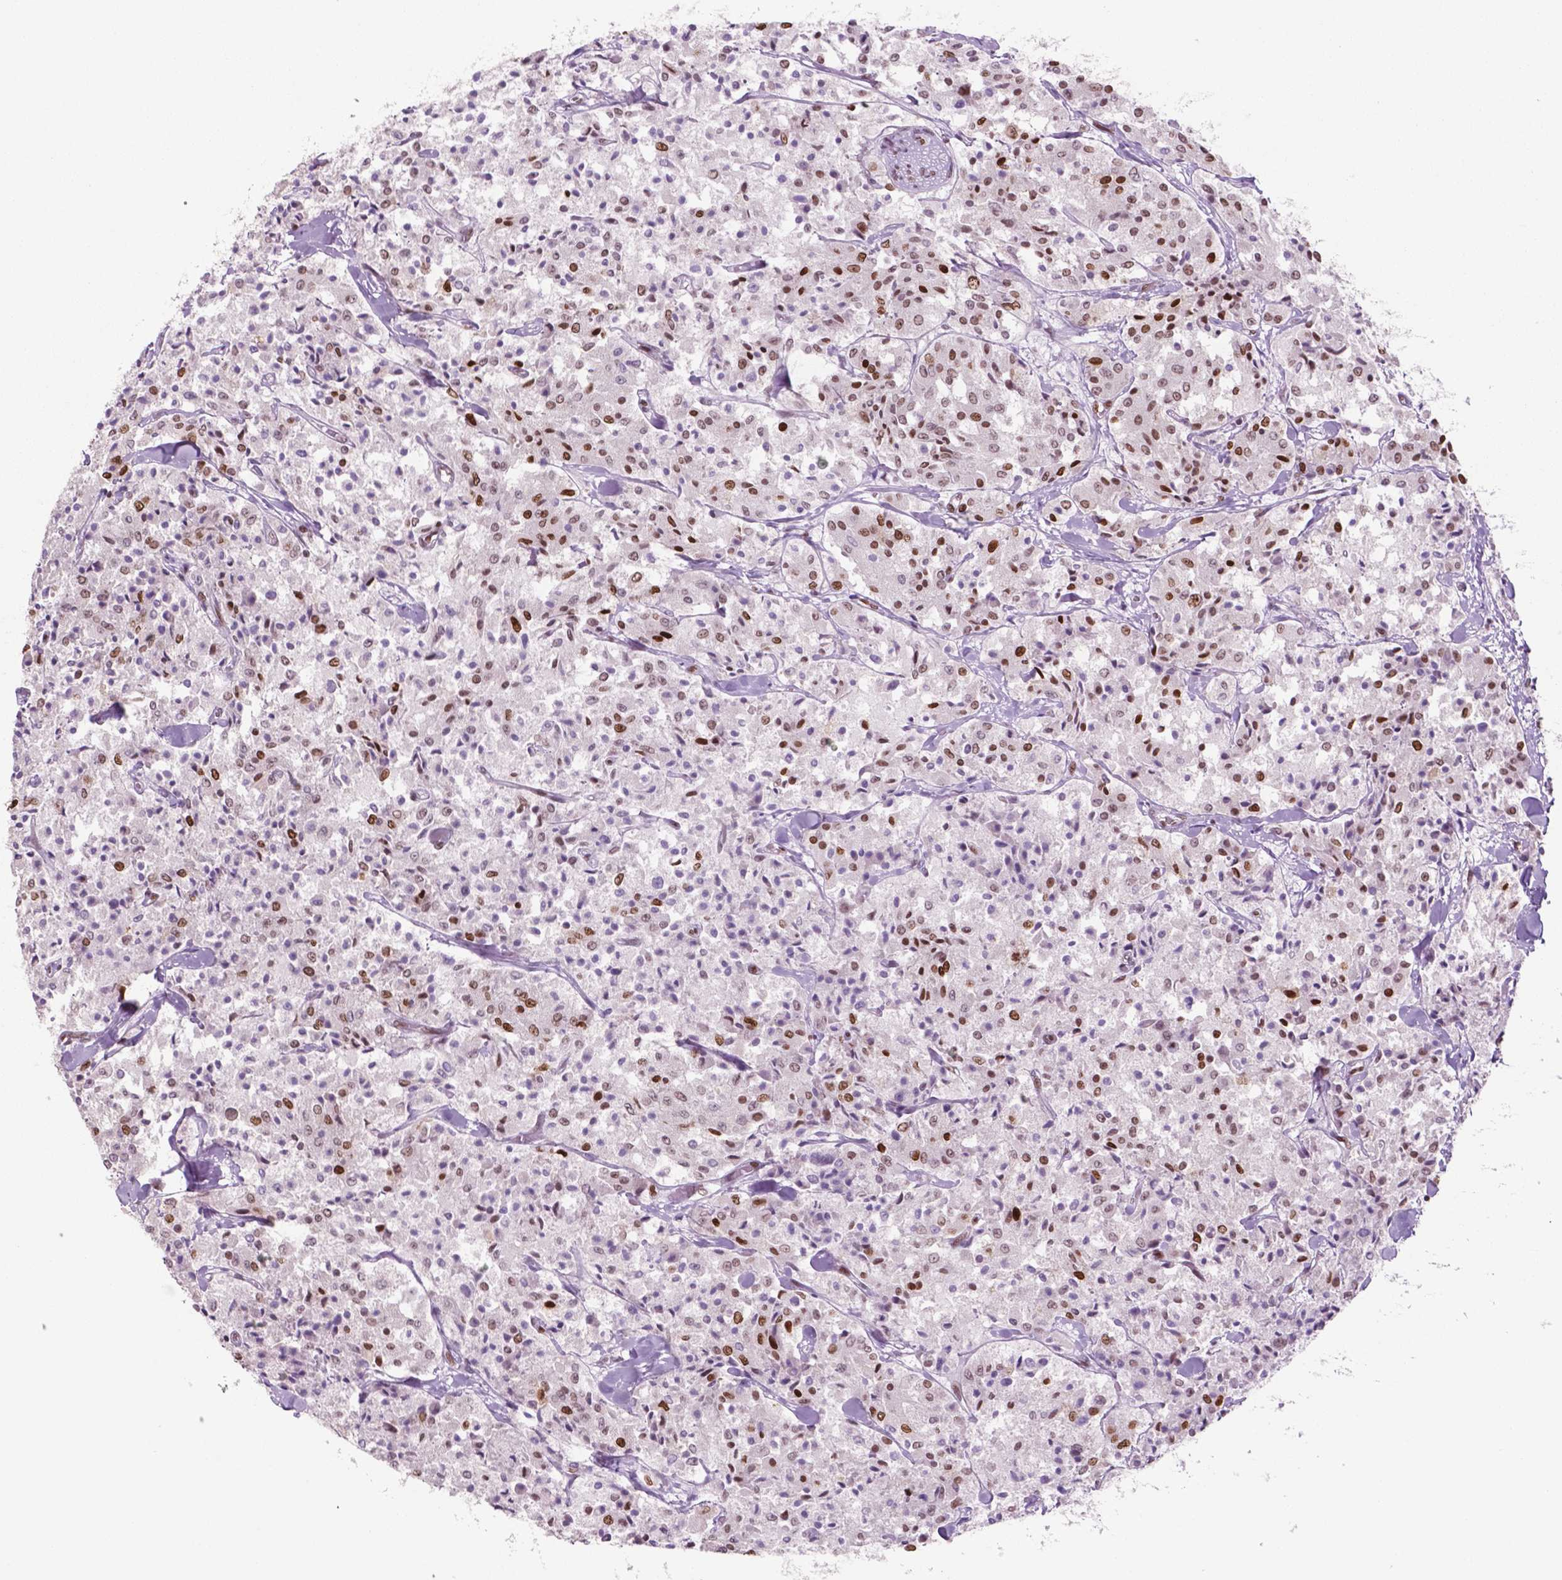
{"staining": {"intensity": "moderate", "quantity": "25%-75%", "location": "nuclear"}, "tissue": "carcinoid", "cell_type": "Tumor cells", "image_type": "cancer", "snomed": [{"axis": "morphology", "description": "Carcinoid, malignant, NOS"}, {"axis": "topography", "description": "Lung"}], "caption": "About 25%-75% of tumor cells in malignant carcinoid show moderate nuclear protein expression as visualized by brown immunohistochemical staining.", "gene": "MSH6", "patient": {"sex": "male", "age": 71}}